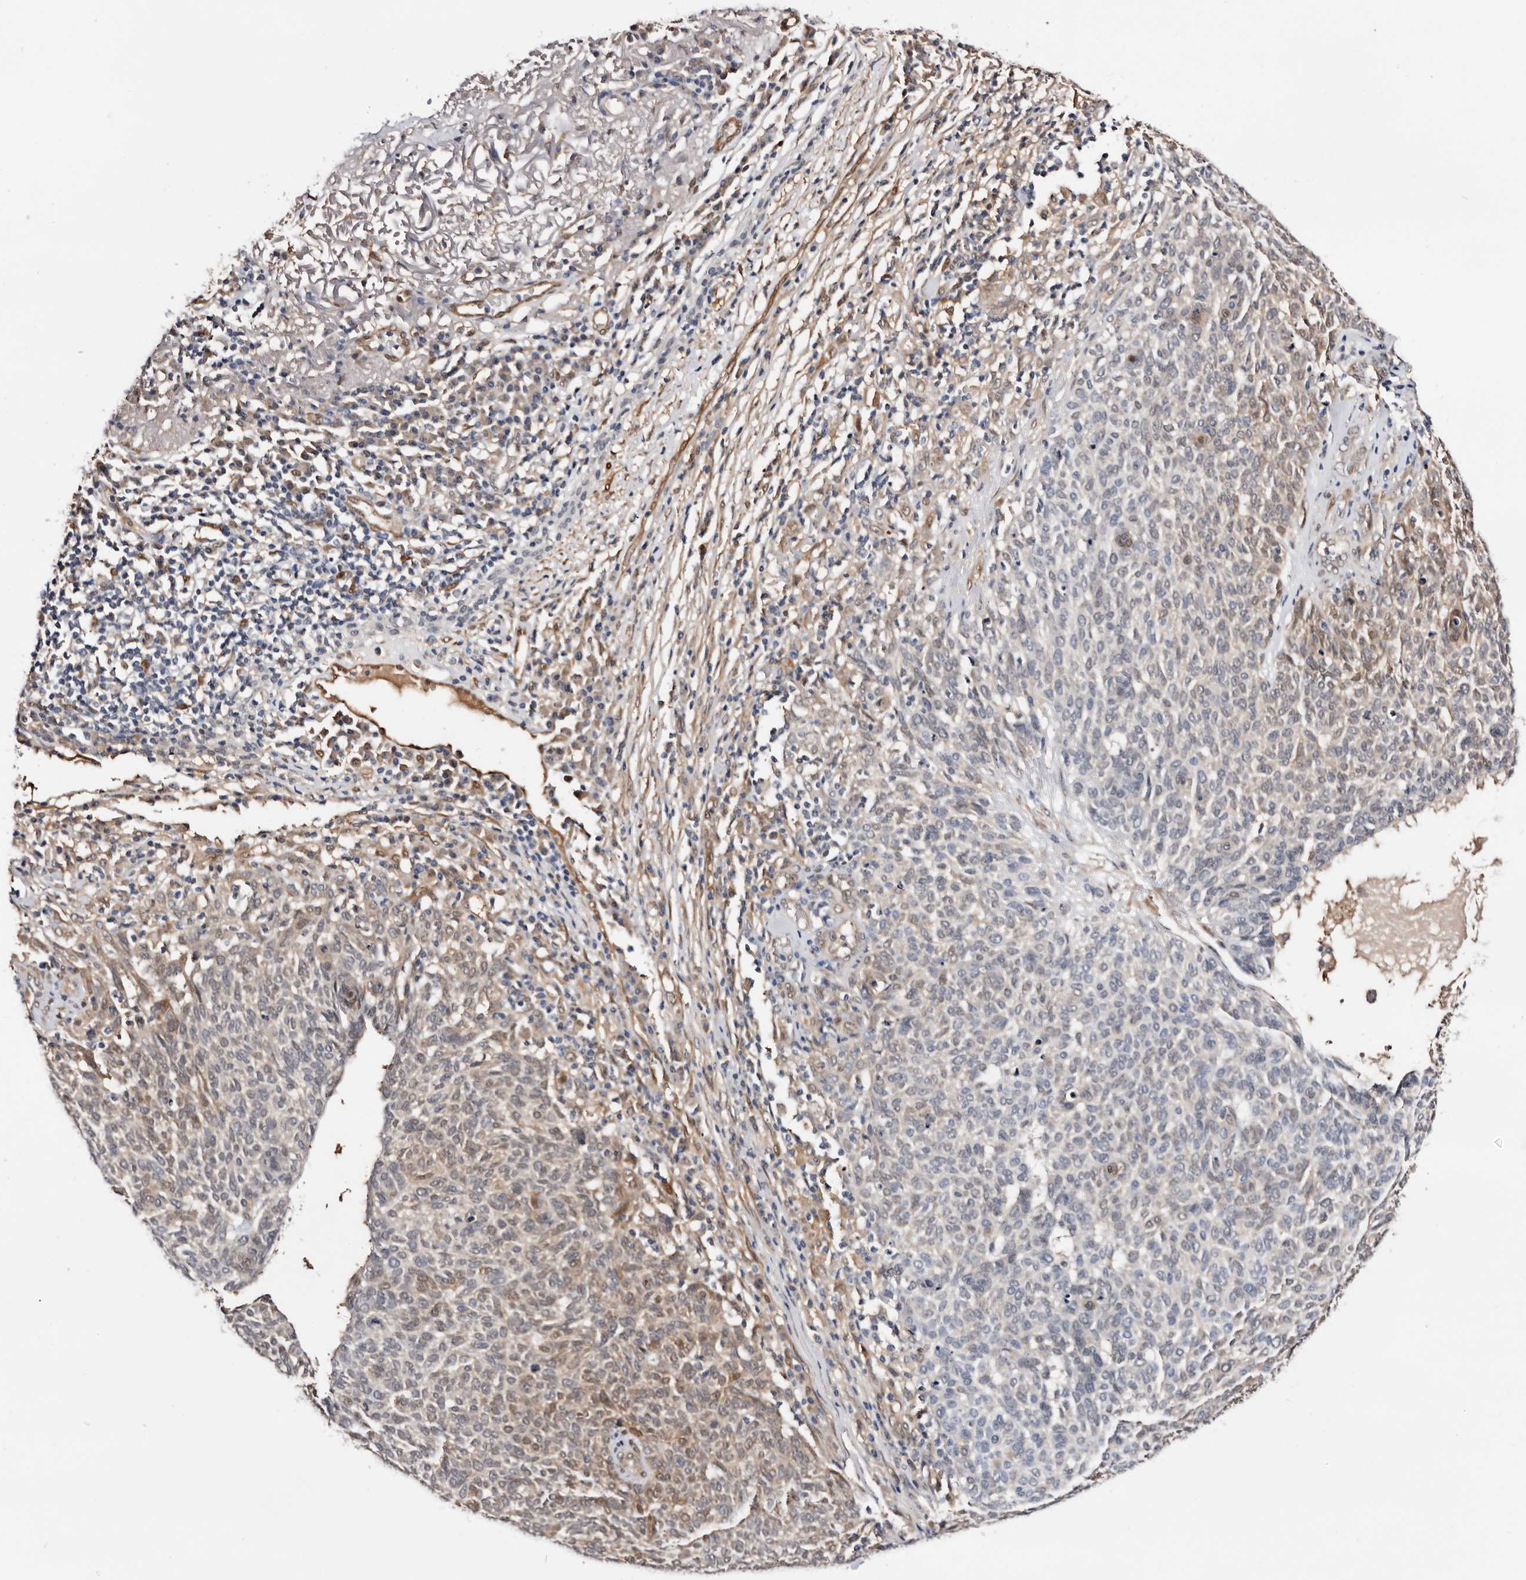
{"staining": {"intensity": "weak", "quantity": "25%-75%", "location": "cytoplasmic/membranous"}, "tissue": "skin cancer", "cell_type": "Tumor cells", "image_type": "cancer", "snomed": [{"axis": "morphology", "description": "Squamous cell carcinoma, NOS"}, {"axis": "topography", "description": "Skin"}], "caption": "The micrograph demonstrates staining of skin cancer (squamous cell carcinoma), revealing weak cytoplasmic/membranous protein expression (brown color) within tumor cells.", "gene": "TP53I3", "patient": {"sex": "female", "age": 90}}